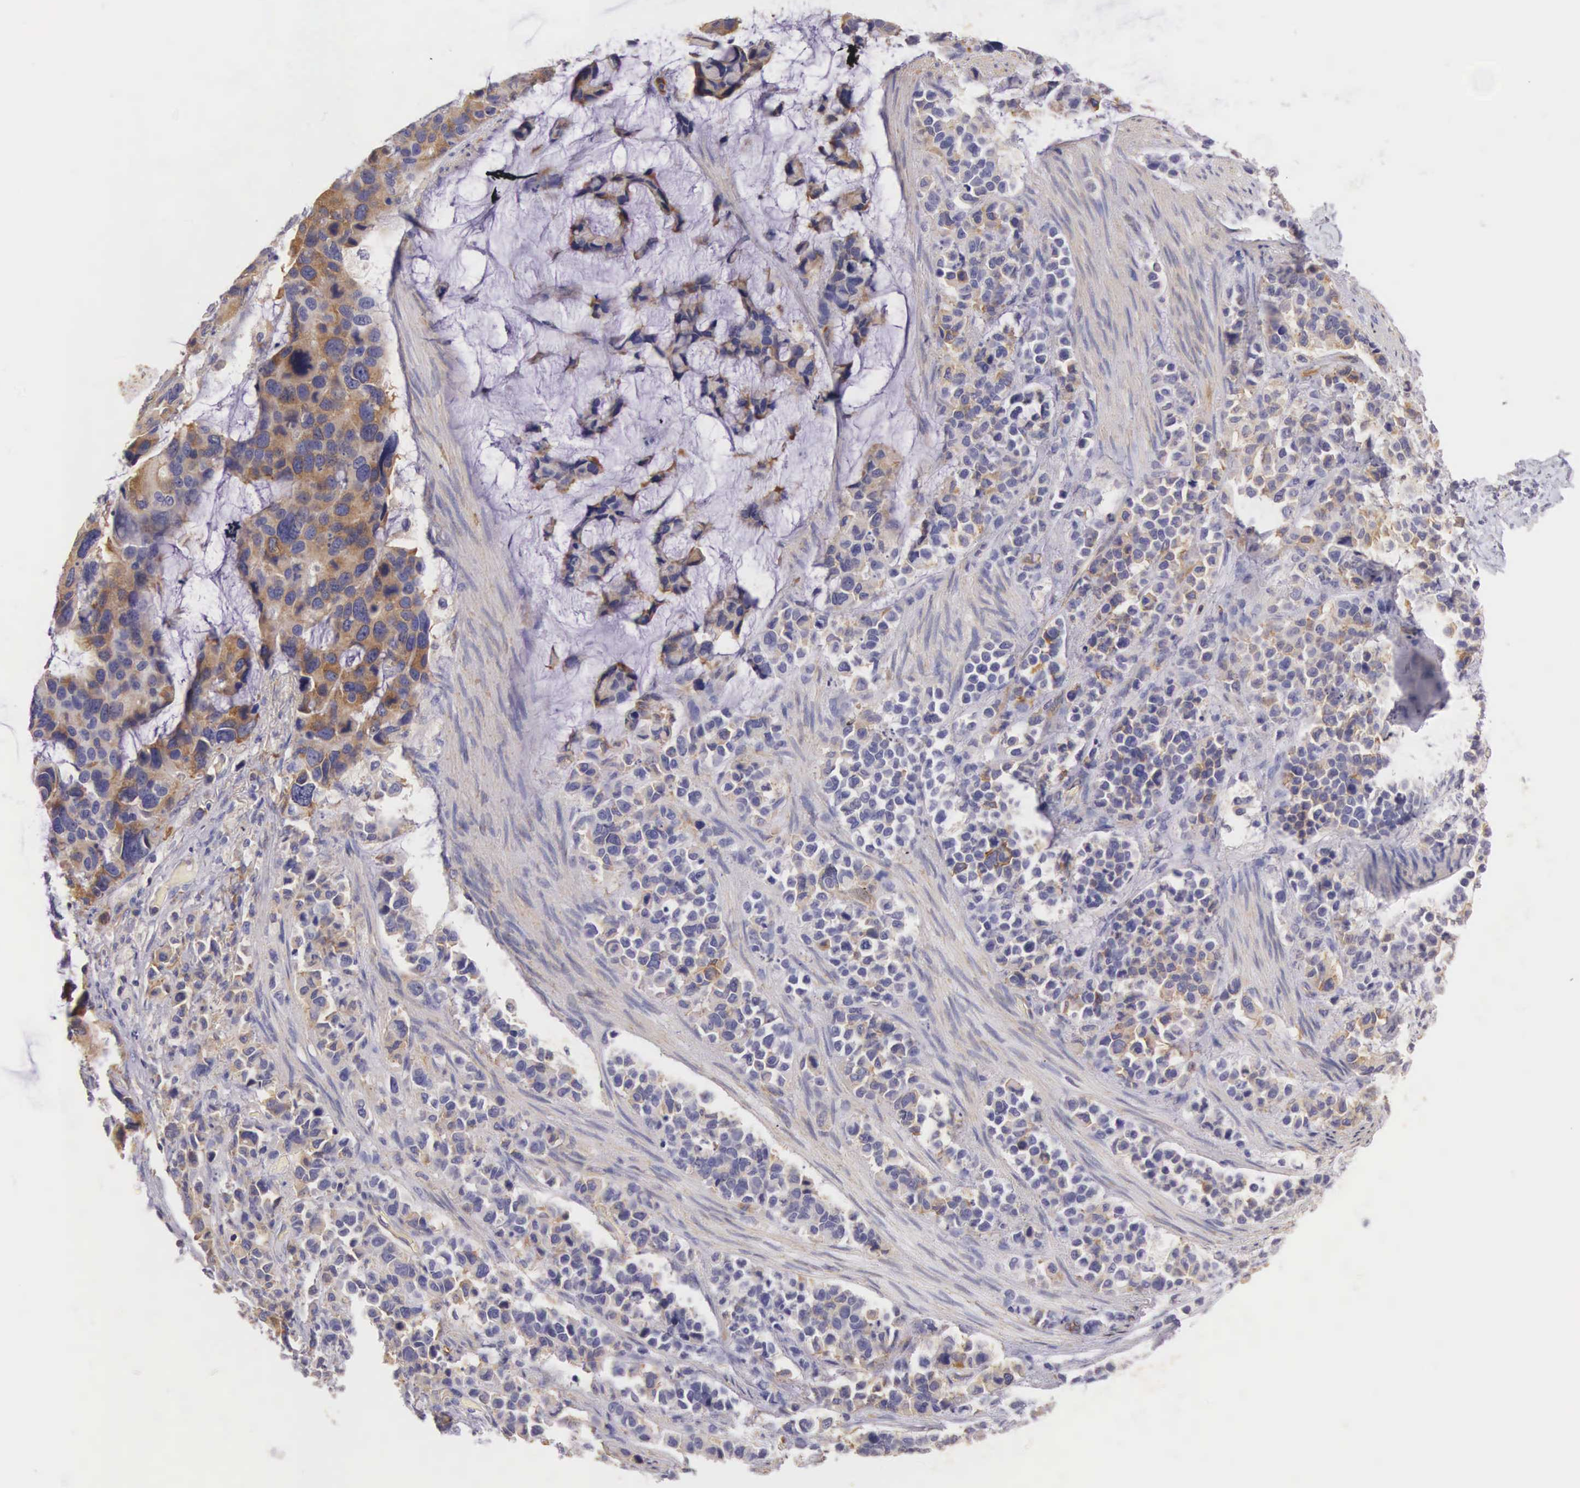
{"staining": {"intensity": "moderate", "quantity": "25%-75%", "location": "cytoplasmic/membranous"}, "tissue": "stomach cancer", "cell_type": "Tumor cells", "image_type": "cancer", "snomed": [{"axis": "morphology", "description": "Adenocarcinoma, NOS"}, {"axis": "topography", "description": "Stomach, upper"}], "caption": "Adenocarcinoma (stomach) tissue shows moderate cytoplasmic/membranous positivity in approximately 25%-75% of tumor cells", "gene": "OSBPL3", "patient": {"sex": "male", "age": 71}}